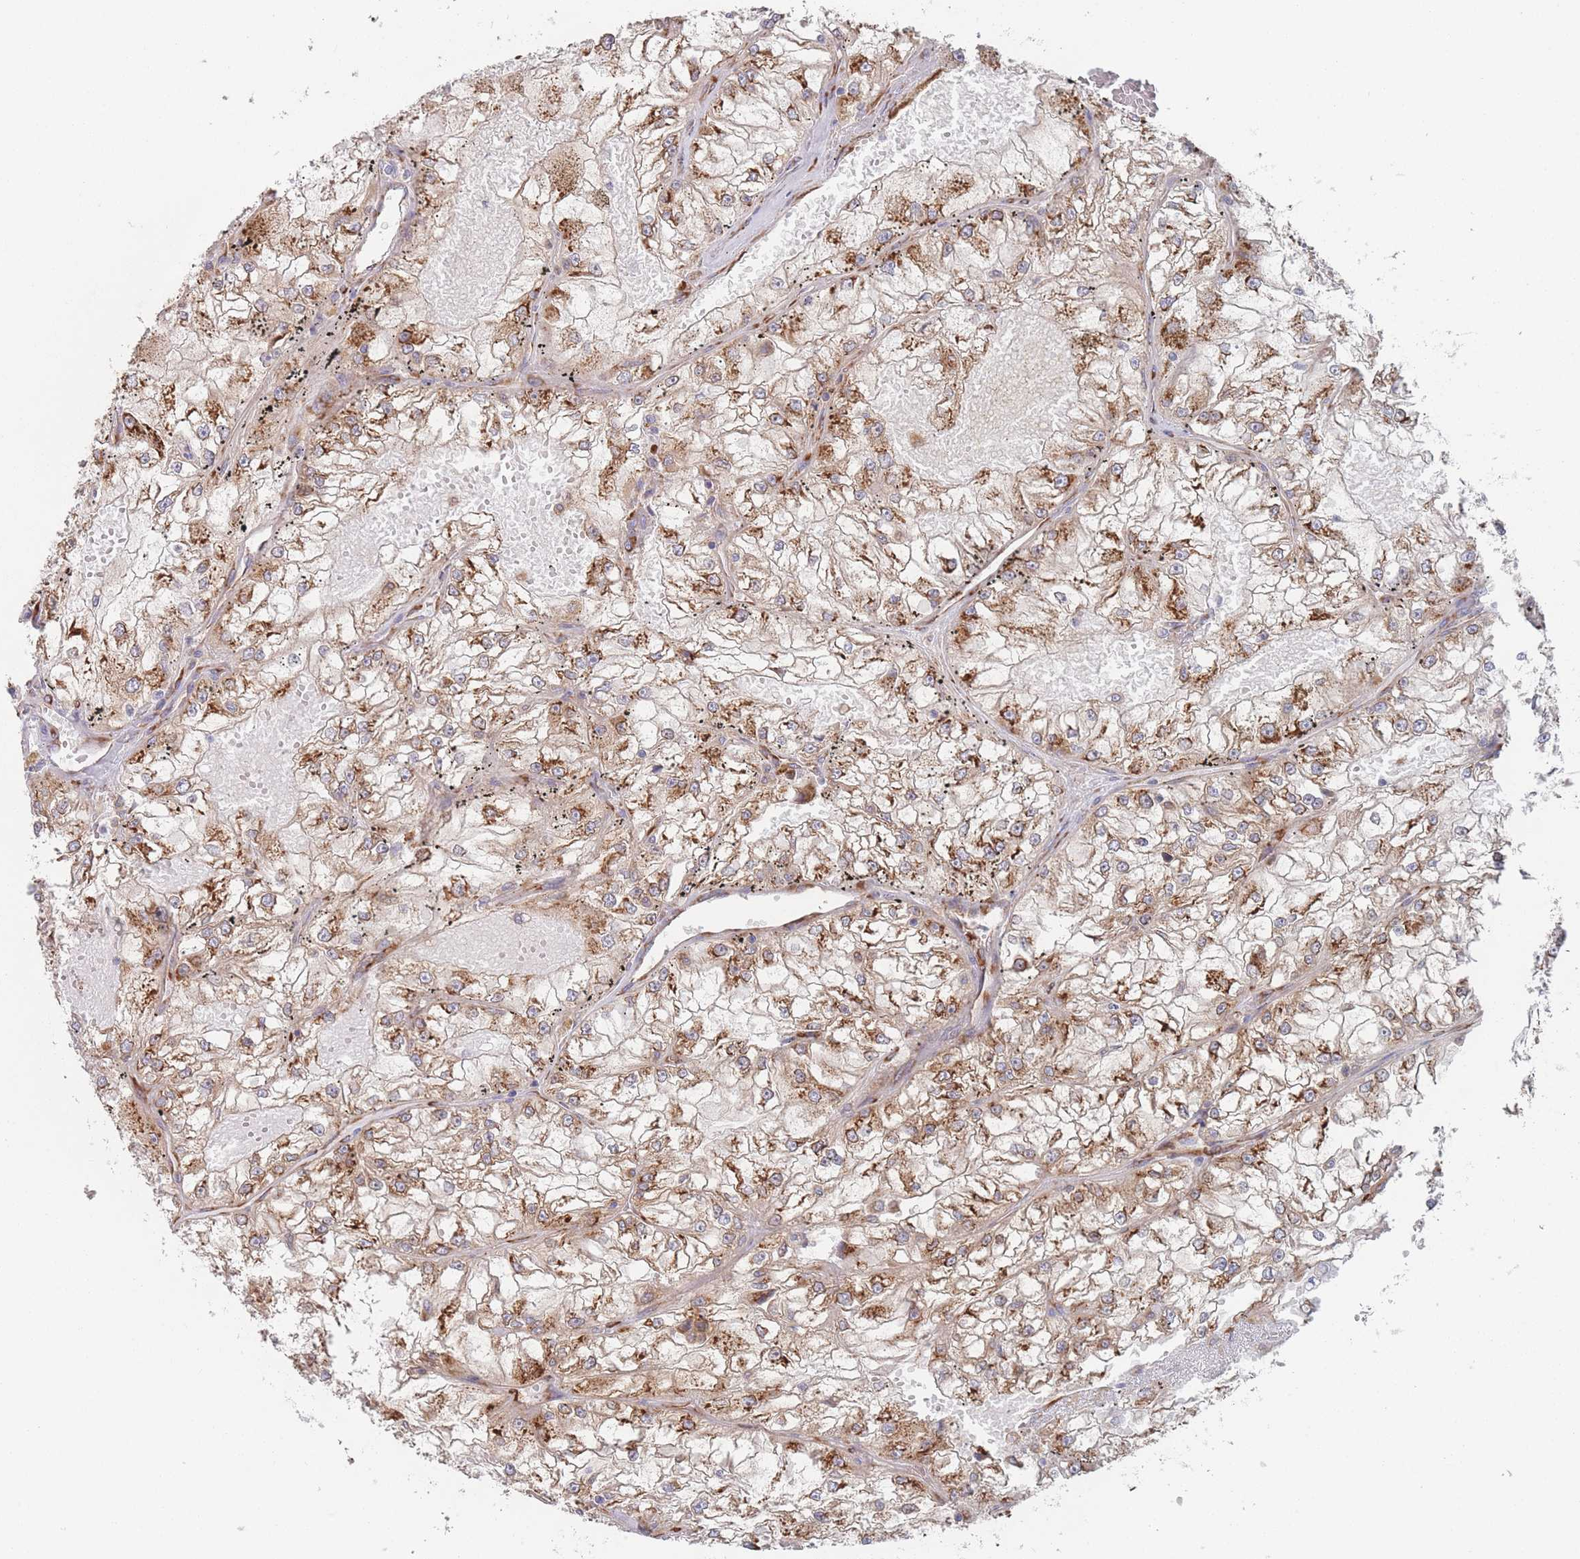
{"staining": {"intensity": "moderate", "quantity": ">75%", "location": "cytoplasmic/membranous"}, "tissue": "renal cancer", "cell_type": "Tumor cells", "image_type": "cancer", "snomed": [{"axis": "morphology", "description": "Adenocarcinoma, NOS"}, {"axis": "topography", "description": "Kidney"}], "caption": "IHC micrograph of neoplastic tissue: human renal cancer stained using IHC reveals medium levels of moderate protein expression localized specifically in the cytoplasmic/membranous of tumor cells, appearing as a cytoplasmic/membranous brown color.", "gene": "EEF1B2", "patient": {"sex": "female", "age": 72}}